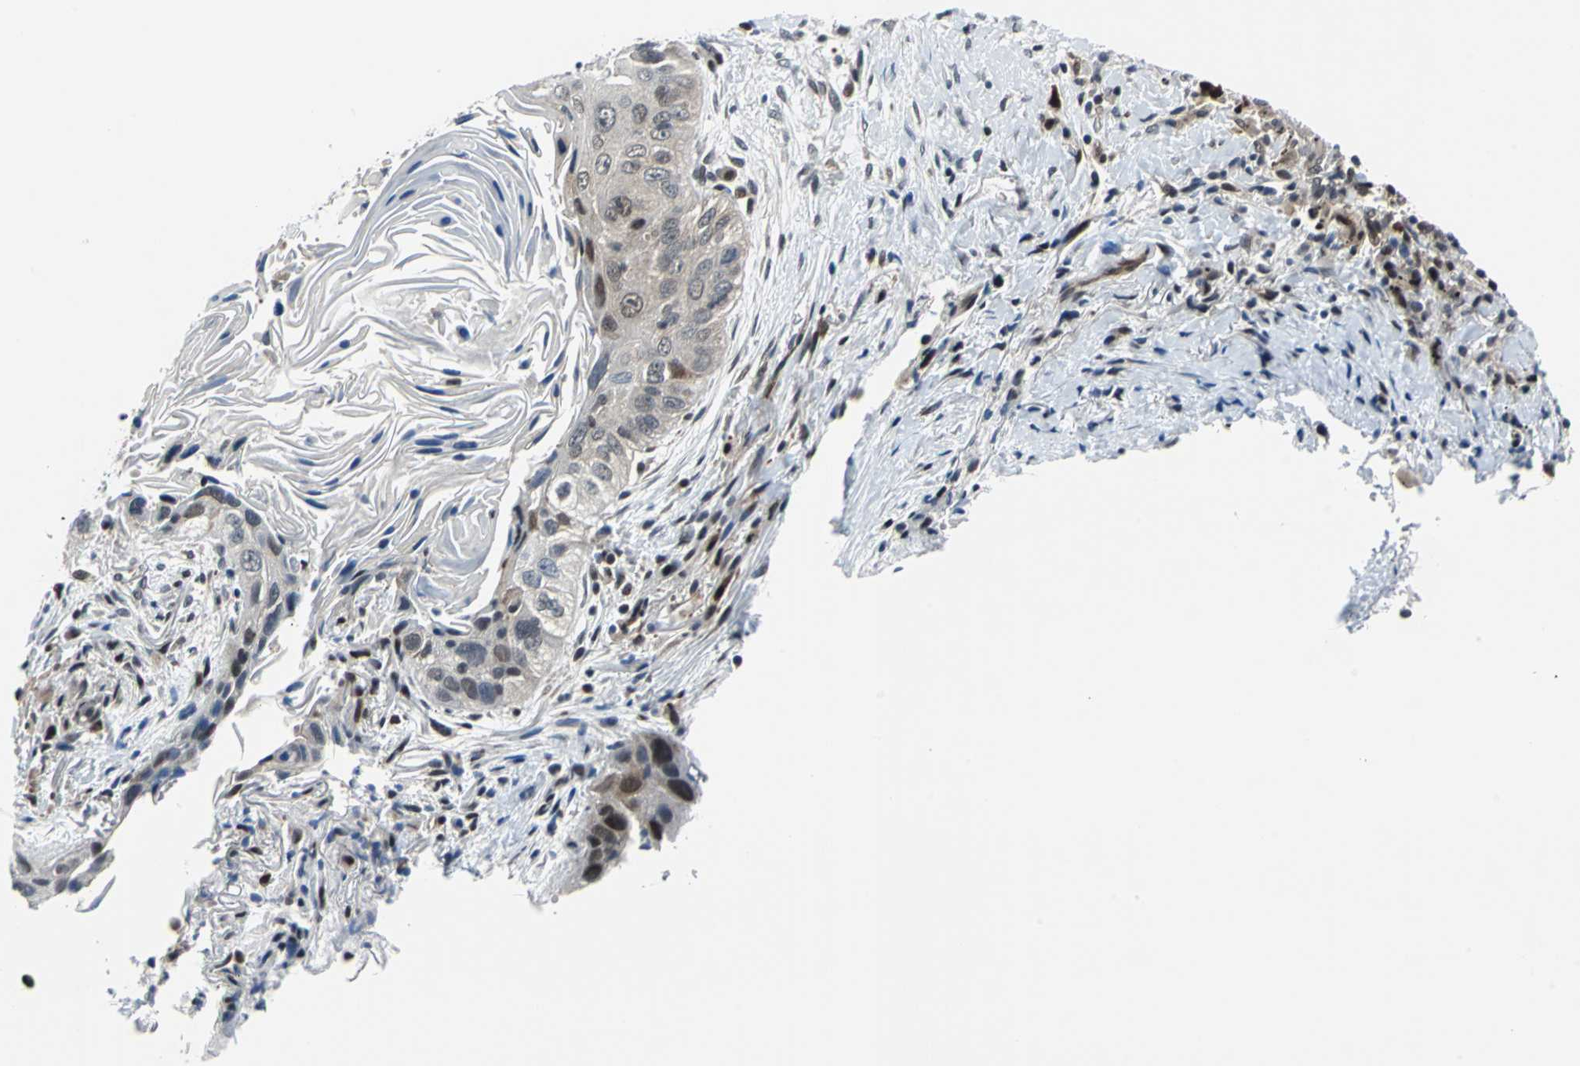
{"staining": {"intensity": "moderate", "quantity": ">75%", "location": "cytoplasmic/membranous,nuclear"}, "tissue": "lung cancer", "cell_type": "Tumor cells", "image_type": "cancer", "snomed": [{"axis": "morphology", "description": "Squamous cell carcinoma, NOS"}, {"axis": "topography", "description": "Lung"}], "caption": "Squamous cell carcinoma (lung) stained for a protein demonstrates moderate cytoplasmic/membranous and nuclear positivity in tumor cells. The protein is stained brown, and the nuclei are stained in blue (DAB IHC with brightfield microscopy, high magnification).", "gene": "POLR3K", "patient": {"sex": "female", "age": 67}}